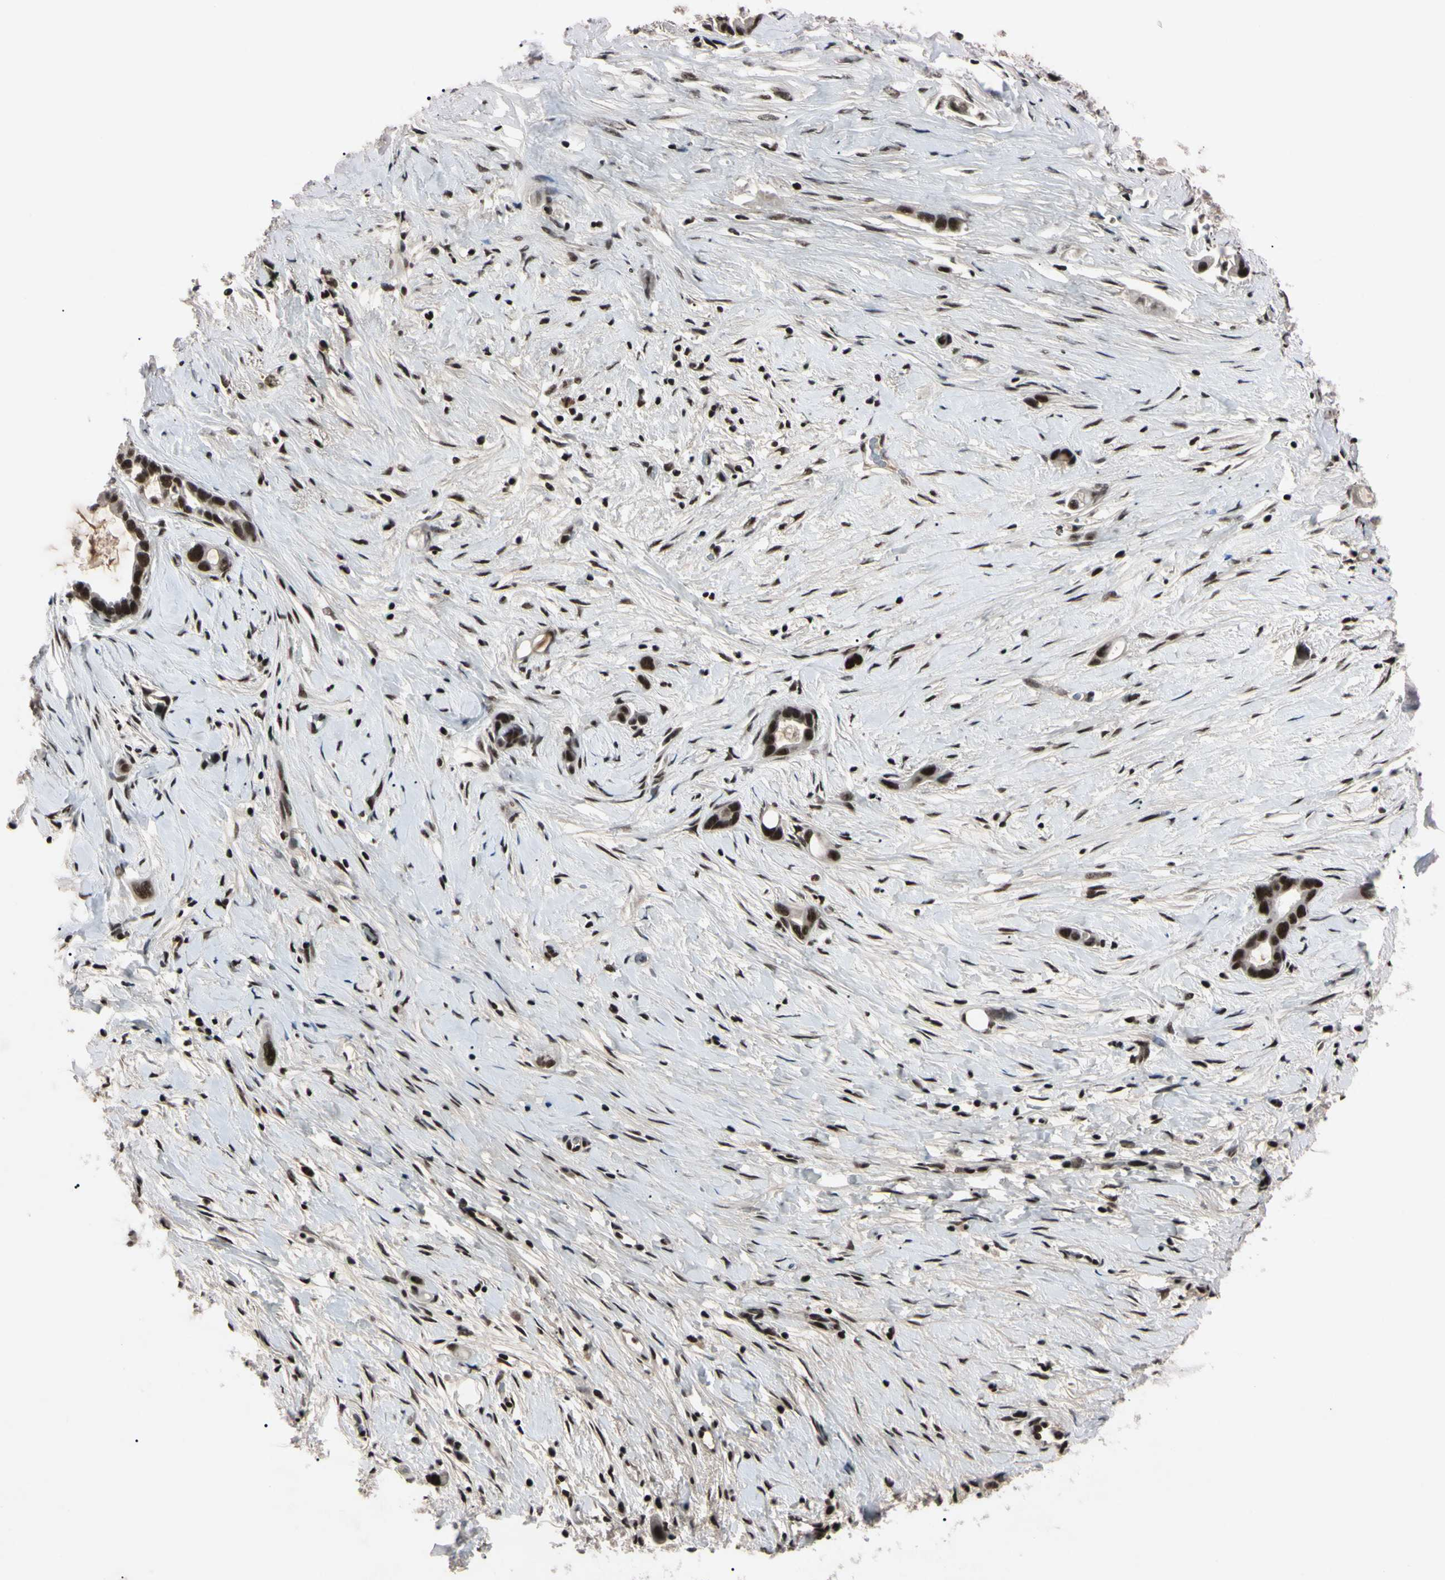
{"staining": {"intensity": "strong", "quantity": ">75%", "location": "nuclear"}, "tissue": "liver cancer", "cell_type": "Tumor cells", "image_type": "cancer", "snomed": [{"axis": "morphology", "description": "Cholangiocarcinoma"}, {"axis": "topography", "description": "Liver"}], "caption": "This is a photomicrograph of IHC staining of cholangiocarcinoma (liver), which shows strong staining in the nuclear of tumor cells.", "gene": "YY1", "patient": {"sex": "female", "age": 65}}